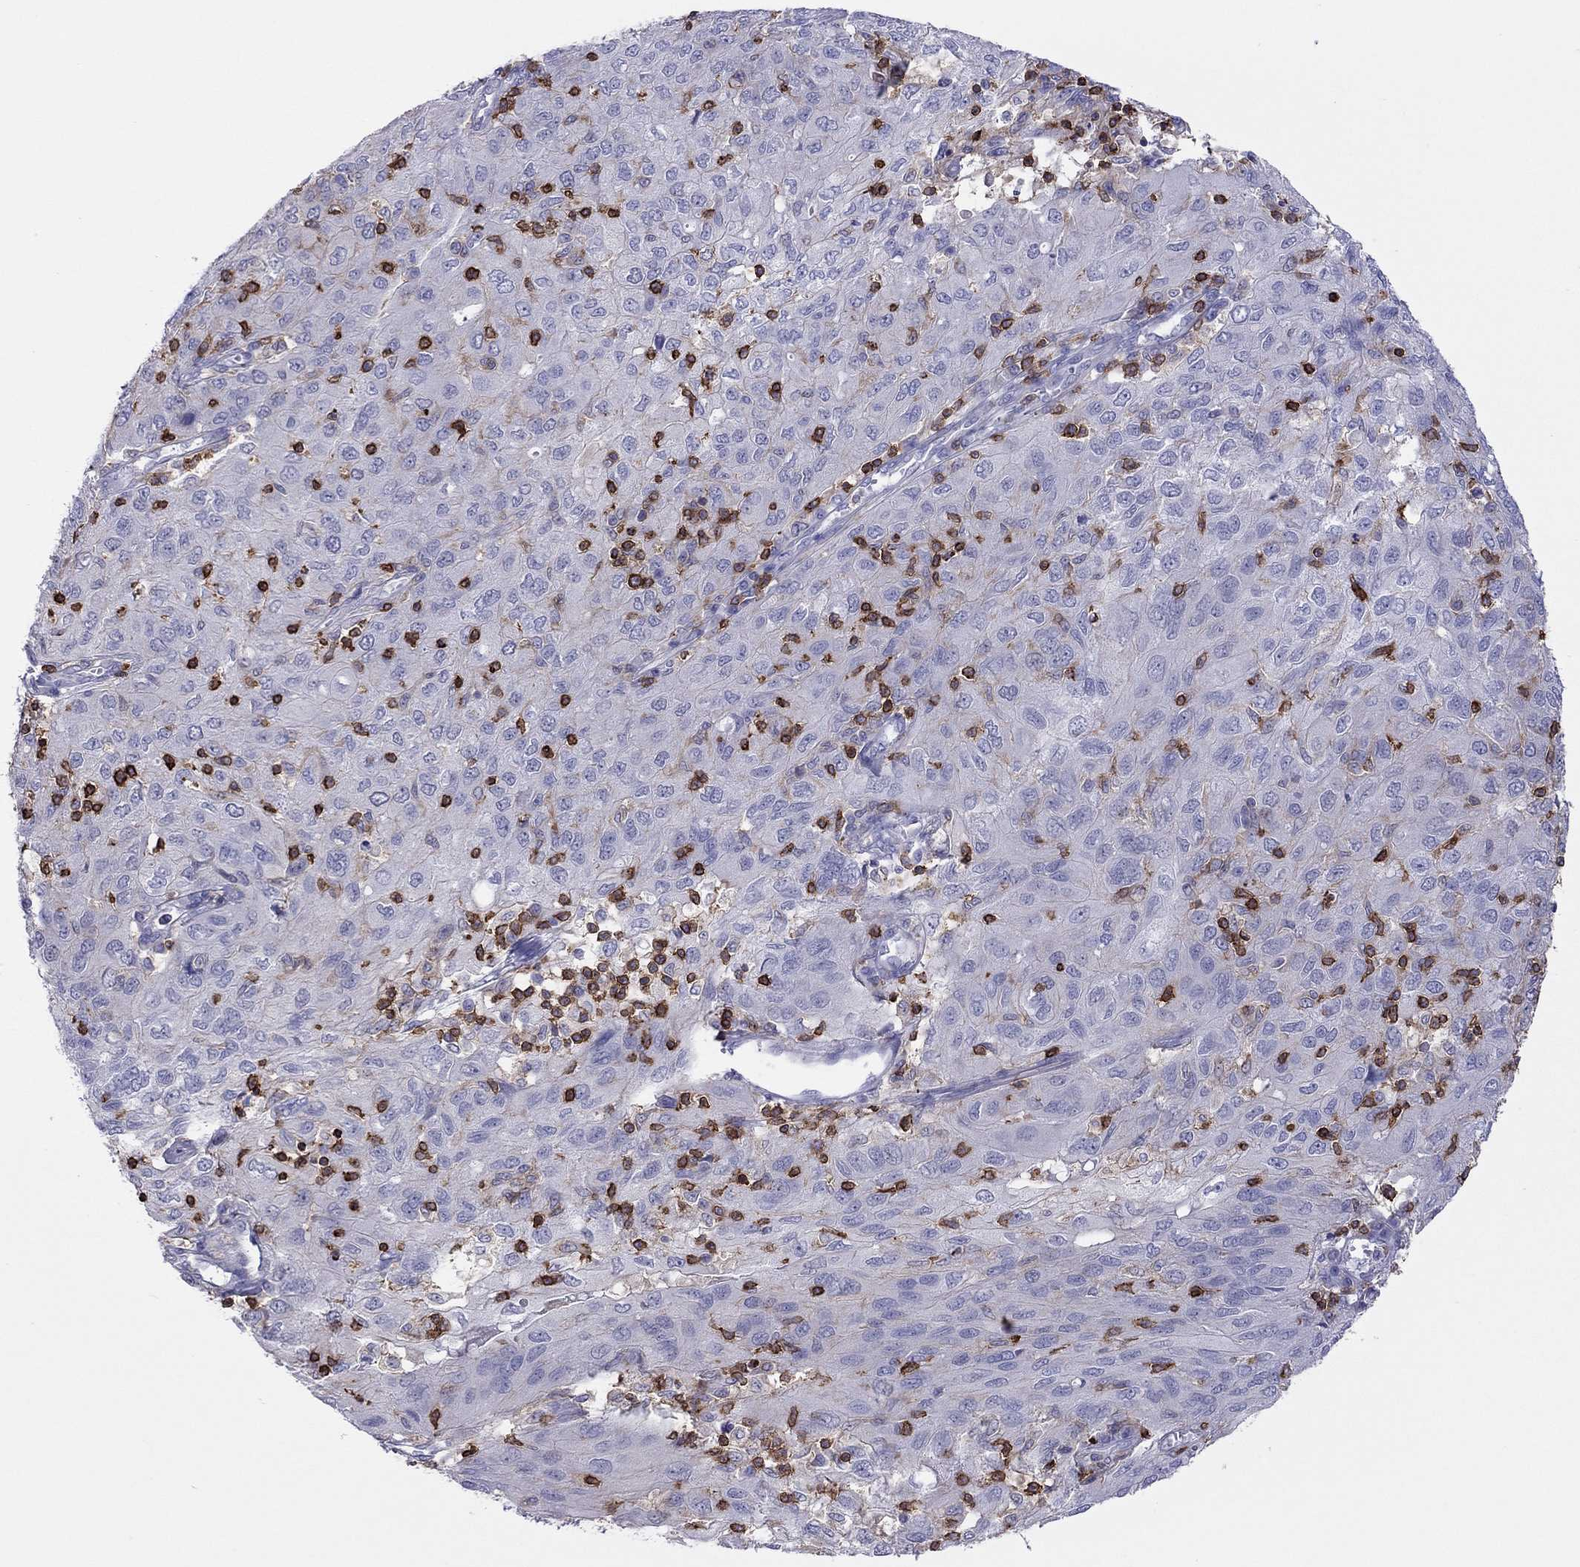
{"staining": {"intensity": "negative", "quantity": "none", "location": "none"}, "tissue": "ovarian cancer", "cell_type": "Tumor cells", "image_type": "cancer", "snomed": [{"axis": "morphology", "description": "Carcinoma, endometroid"}, {"axis": "topography", "description": "Ovary"}], "caption": "An IHC photomicrograph of ovarian cancer (endometroid carcinoma) is shown. There is no staining in tumor cells of ovarian cancer (endometroid carcinoma).", "gene": "MND1", "patient": {"sex": "female", "age": 50}}